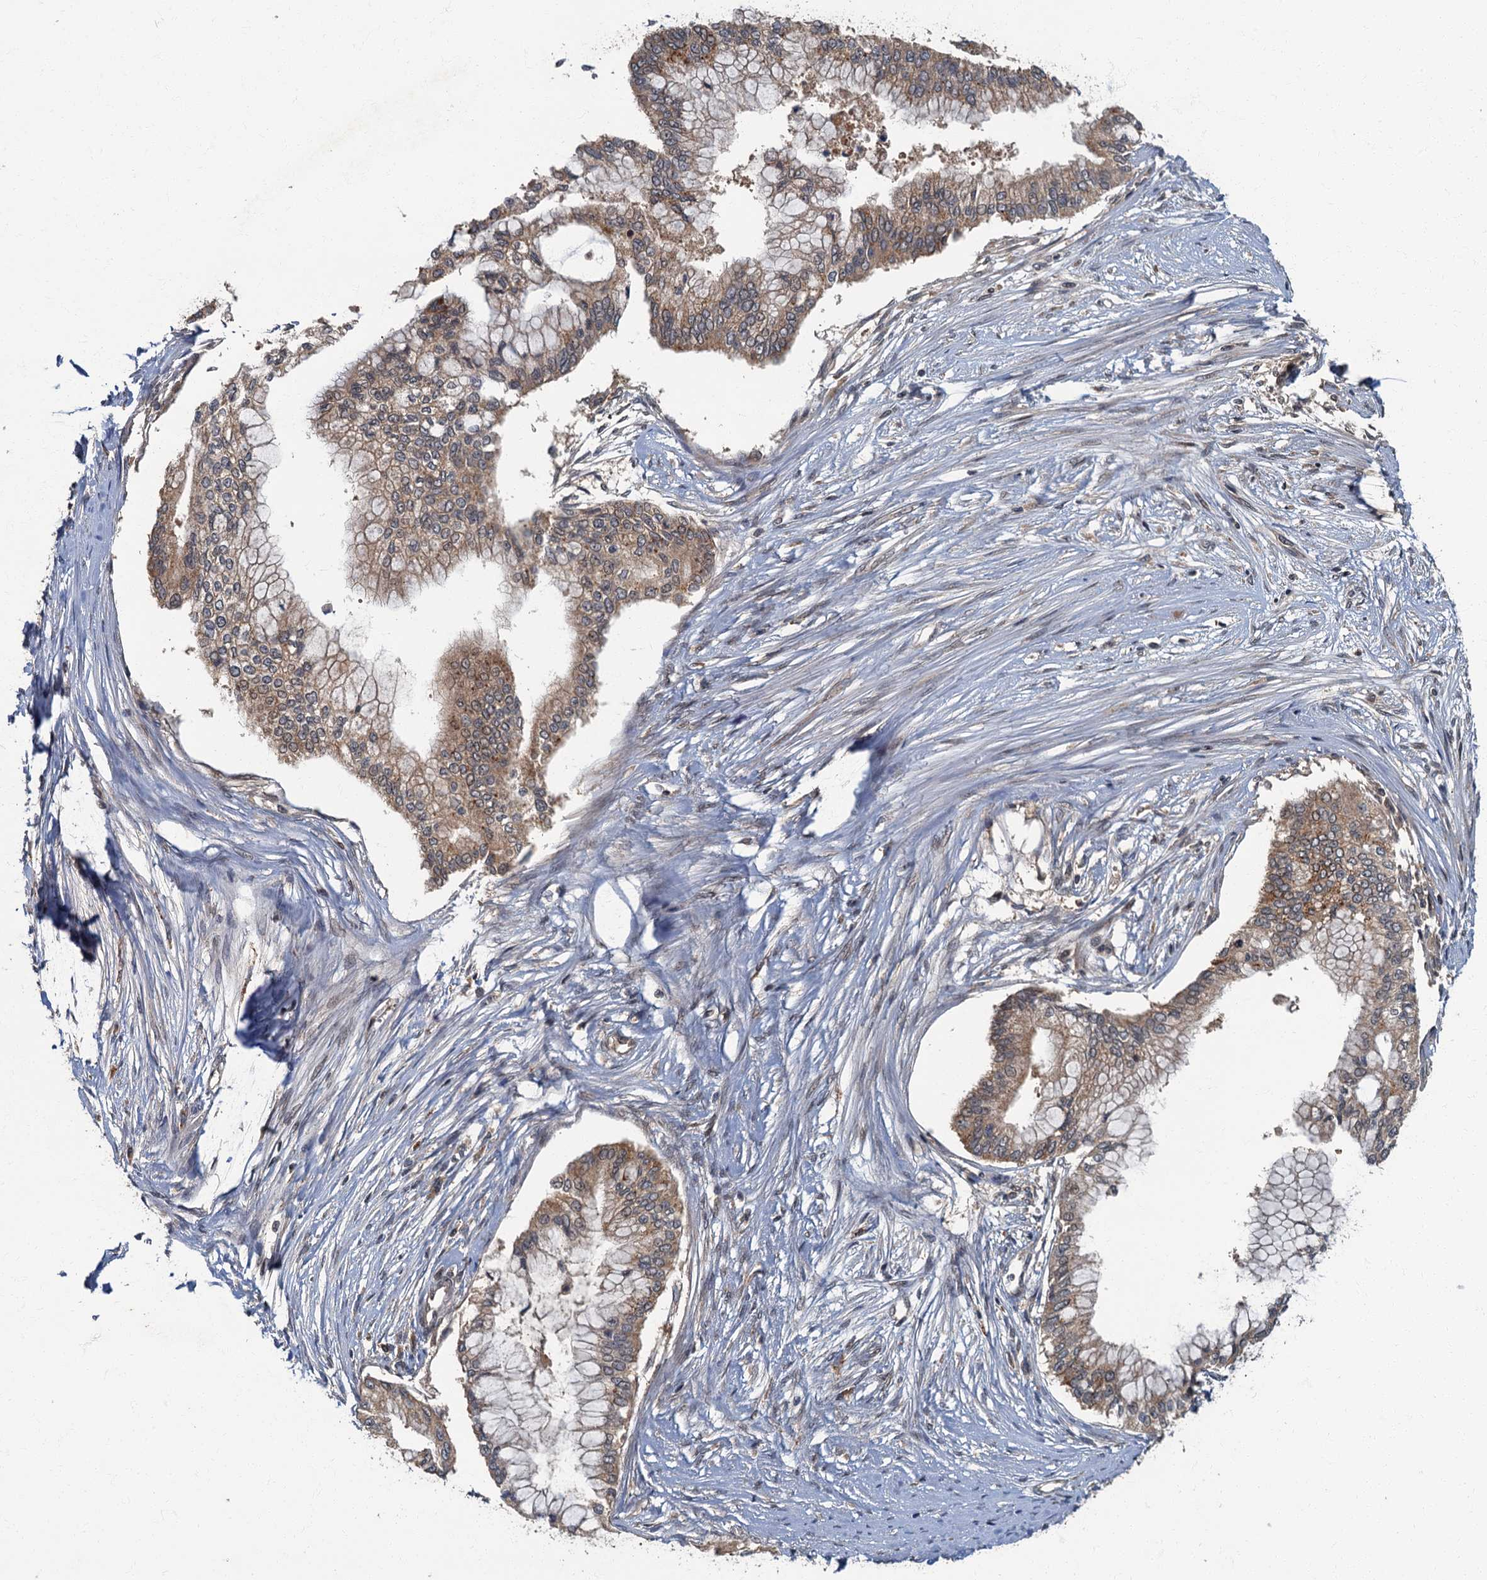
{"staining": {"intensity": "moderate", "quantity": ">75%", "location": "cytoplasmic/membranous"}, "tissue": "pancreatic cancer", "cell_type": "Tumor cells", "image_type": "cancer", "snomed": [{"axis": "morphology", "description": "Adenocarcinoma, NOS"}, {"axis": "topography", "description": "Pancreas"}], "caption": "Brown immunohistochemical staining in human pancreatic cancer (adenocarcinoma) shows moderate cytoplasmic/membranous staining in about >75% of tumor cells.", "gene": "WDCP", "patient": {"sex": "male", "age": 46}}